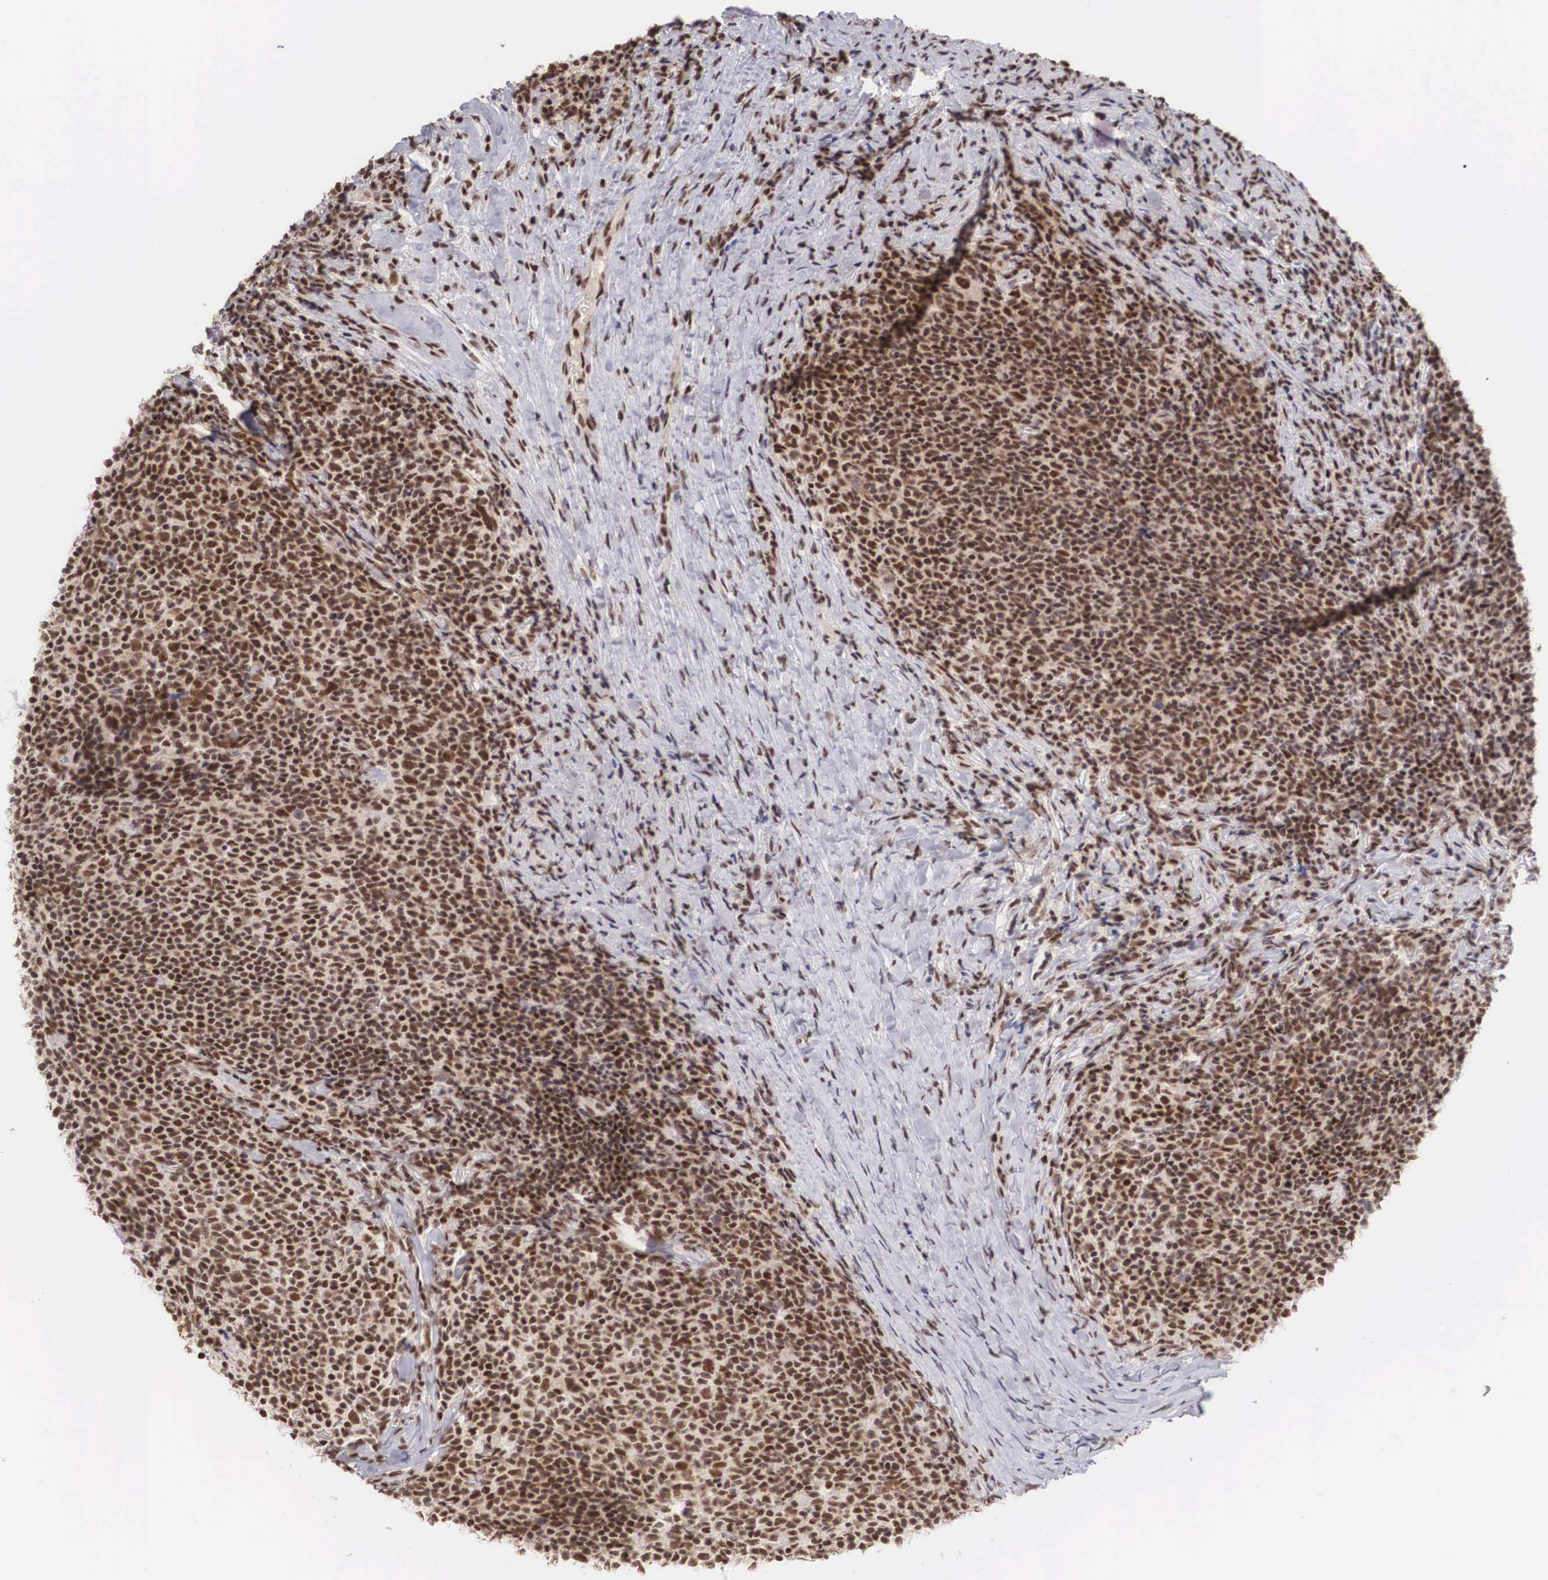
{"staining": {"intensity": "strong", "quantity": ">75%", "location": "nuclear"}, "tissue": "lymphoma", "cell_type": "Tumor cells", "image_type": "cancer", "snomed": [{"axis": "morphology", "description": "Malignant lymphoma, non-Hodgkin's type, Low grade"}, {"axis": "topography", "description": "Lymph node"}], "caption": "Protein staining of low-grade malignant lymphoma, non-Hodgkin's type tissue reveals strong nuclear expression in about >75% of tumor cells.", "gene": "HTATSF1", "patient": {"sex": "male", "age": 74}}